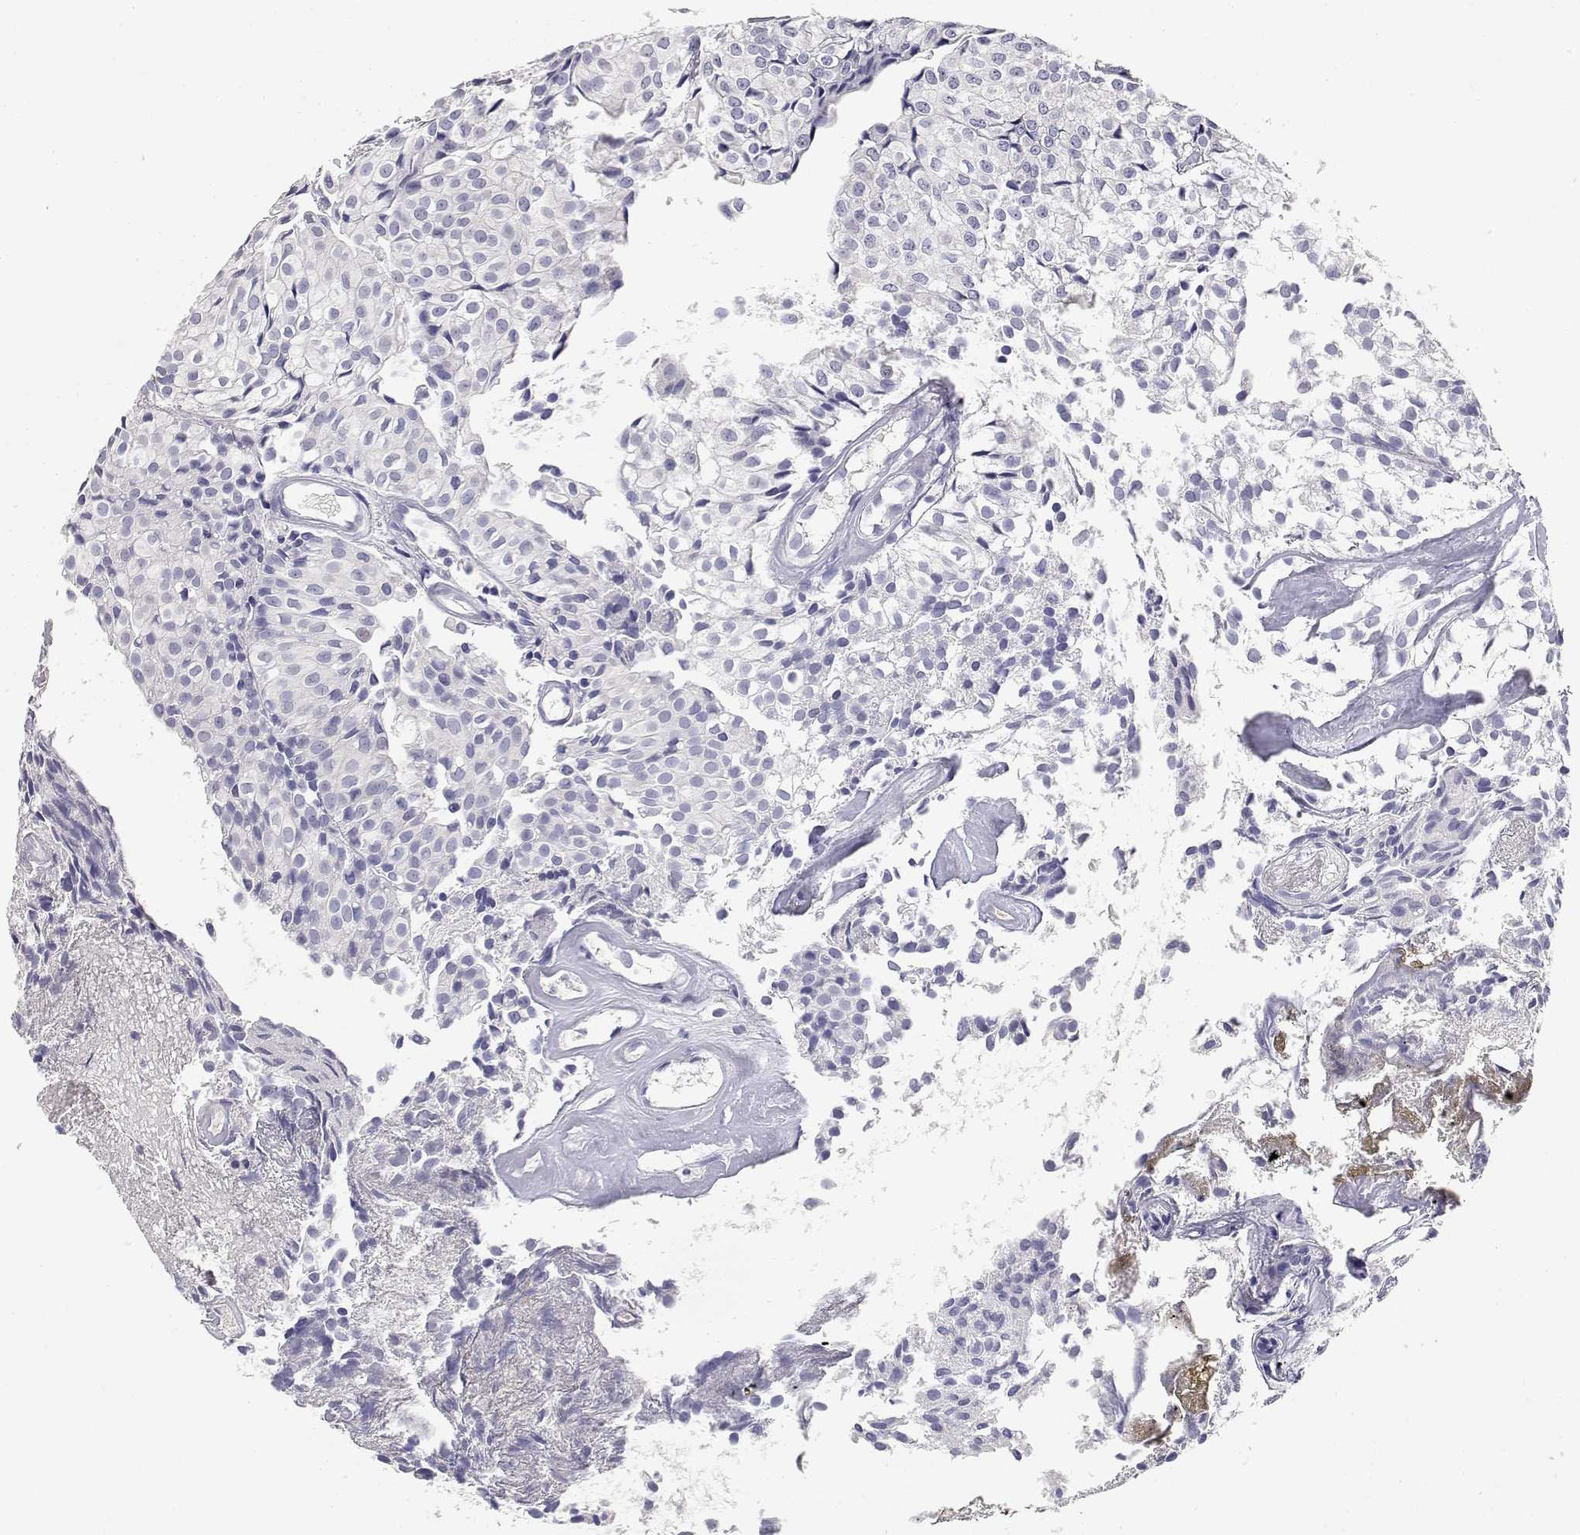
{"staining": {"intensity": "negative", "quantity": "none", "location": "none"}, "tissue": "urothelial cancer", "cell_type": "Tumor cells", "image_type": "cancer", "snomed": [{"axis": "morphology", "description": "Urothelial carcinoma, Low grade"}, {"axis": "topography", "description": "Urinary bladder"}], "caption": "The immunohistochemistry (IHC) histopathology image has no significant staining in tumor cells of urothelial carcinoma (low-grade) tissue.", "gene": "ADA", "patient": {"sex": "male", "age": 89}}